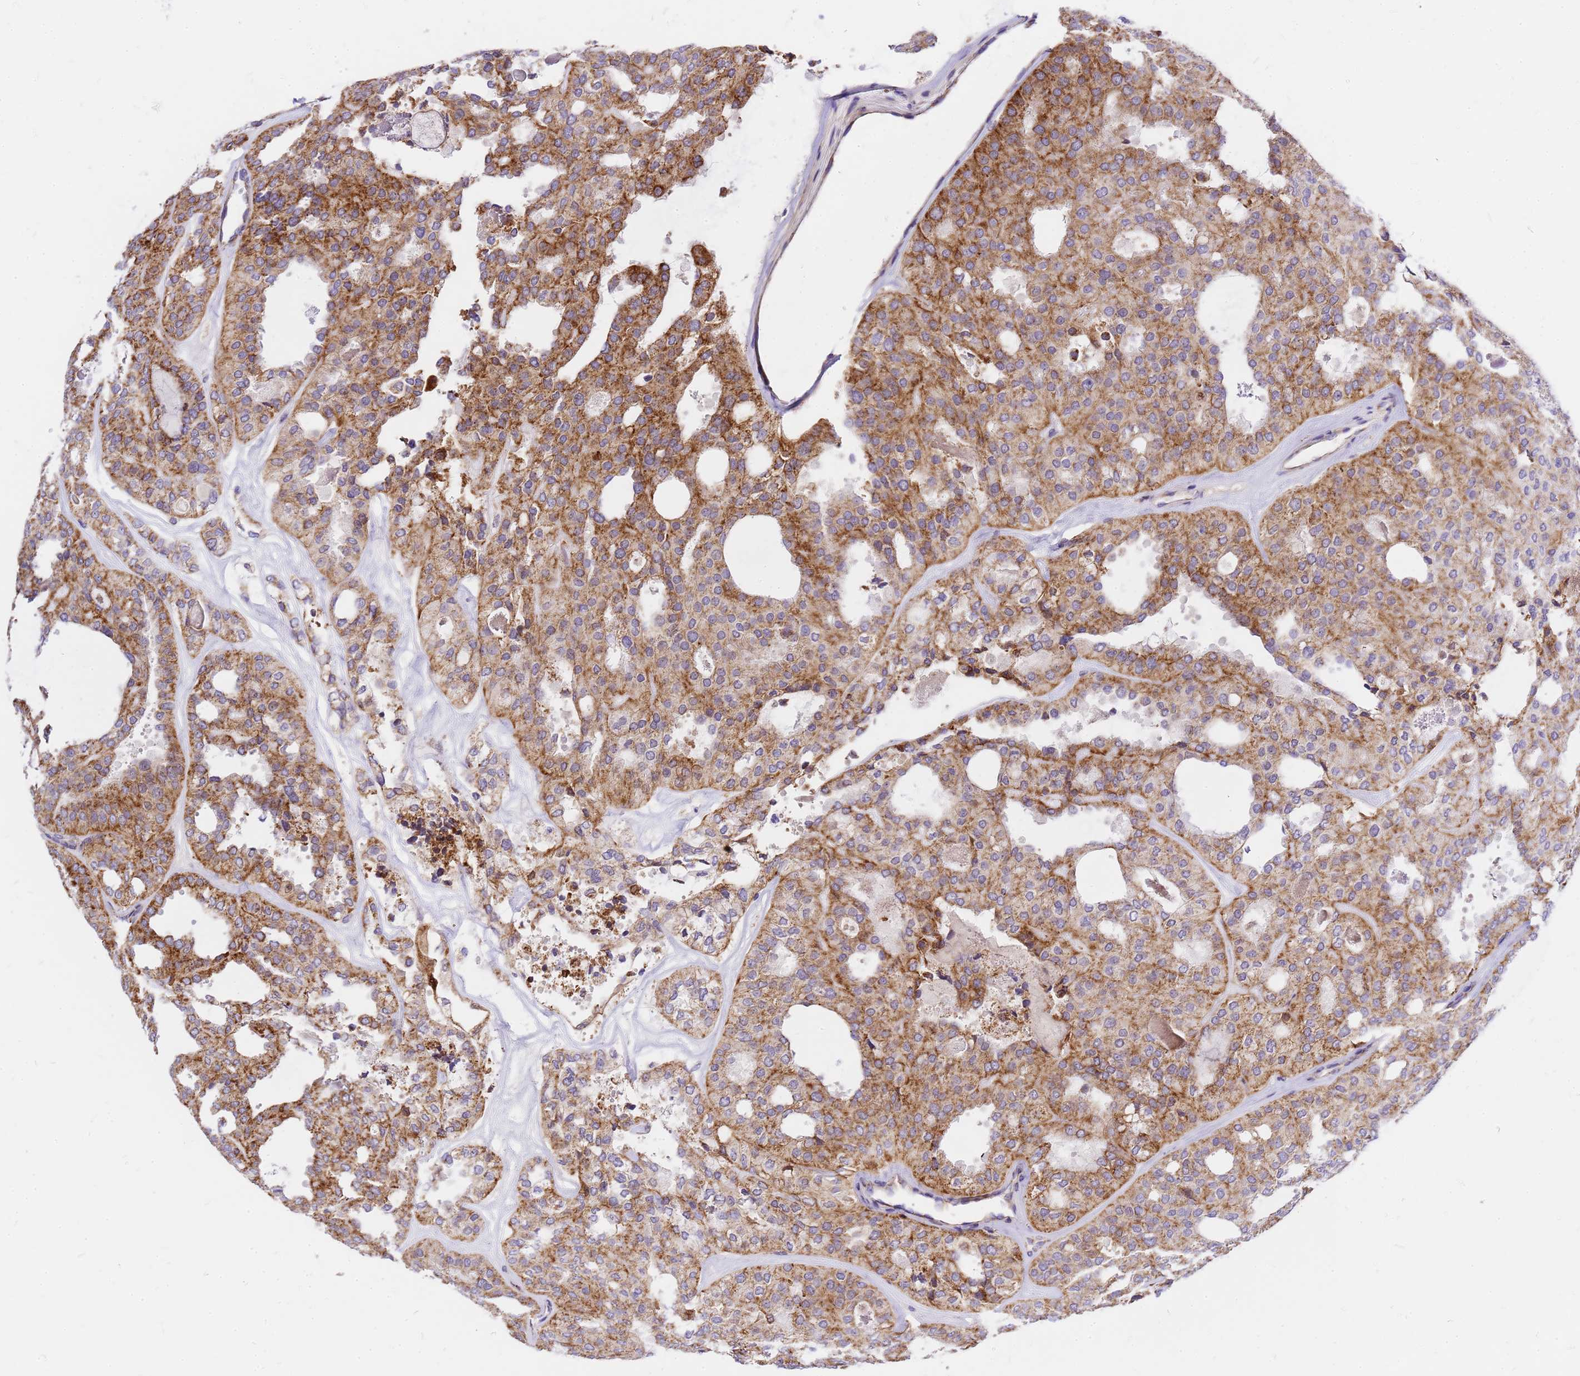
{"staining": {"intensity": "moderate", "quantity": ">75%", "location": "cytoplasmic/membranous"}, "tissue": "thyroid cancer", "cell_type": "Tumor cells", "image_type": "cancer", "snomed": [{"axis": "morphology", "description": "Follicular adenoma carcinoma, NOS"}, {"axis": "topography", "description": "Thyroid gland"}], "caption": "The immunohistochemical stain shows moderate cytoplasmic/membranous expression in tumor cells of thyroid cancer tissue.", "gene": "MRPS26", "patient": {"sex": "male", "age": 75}}